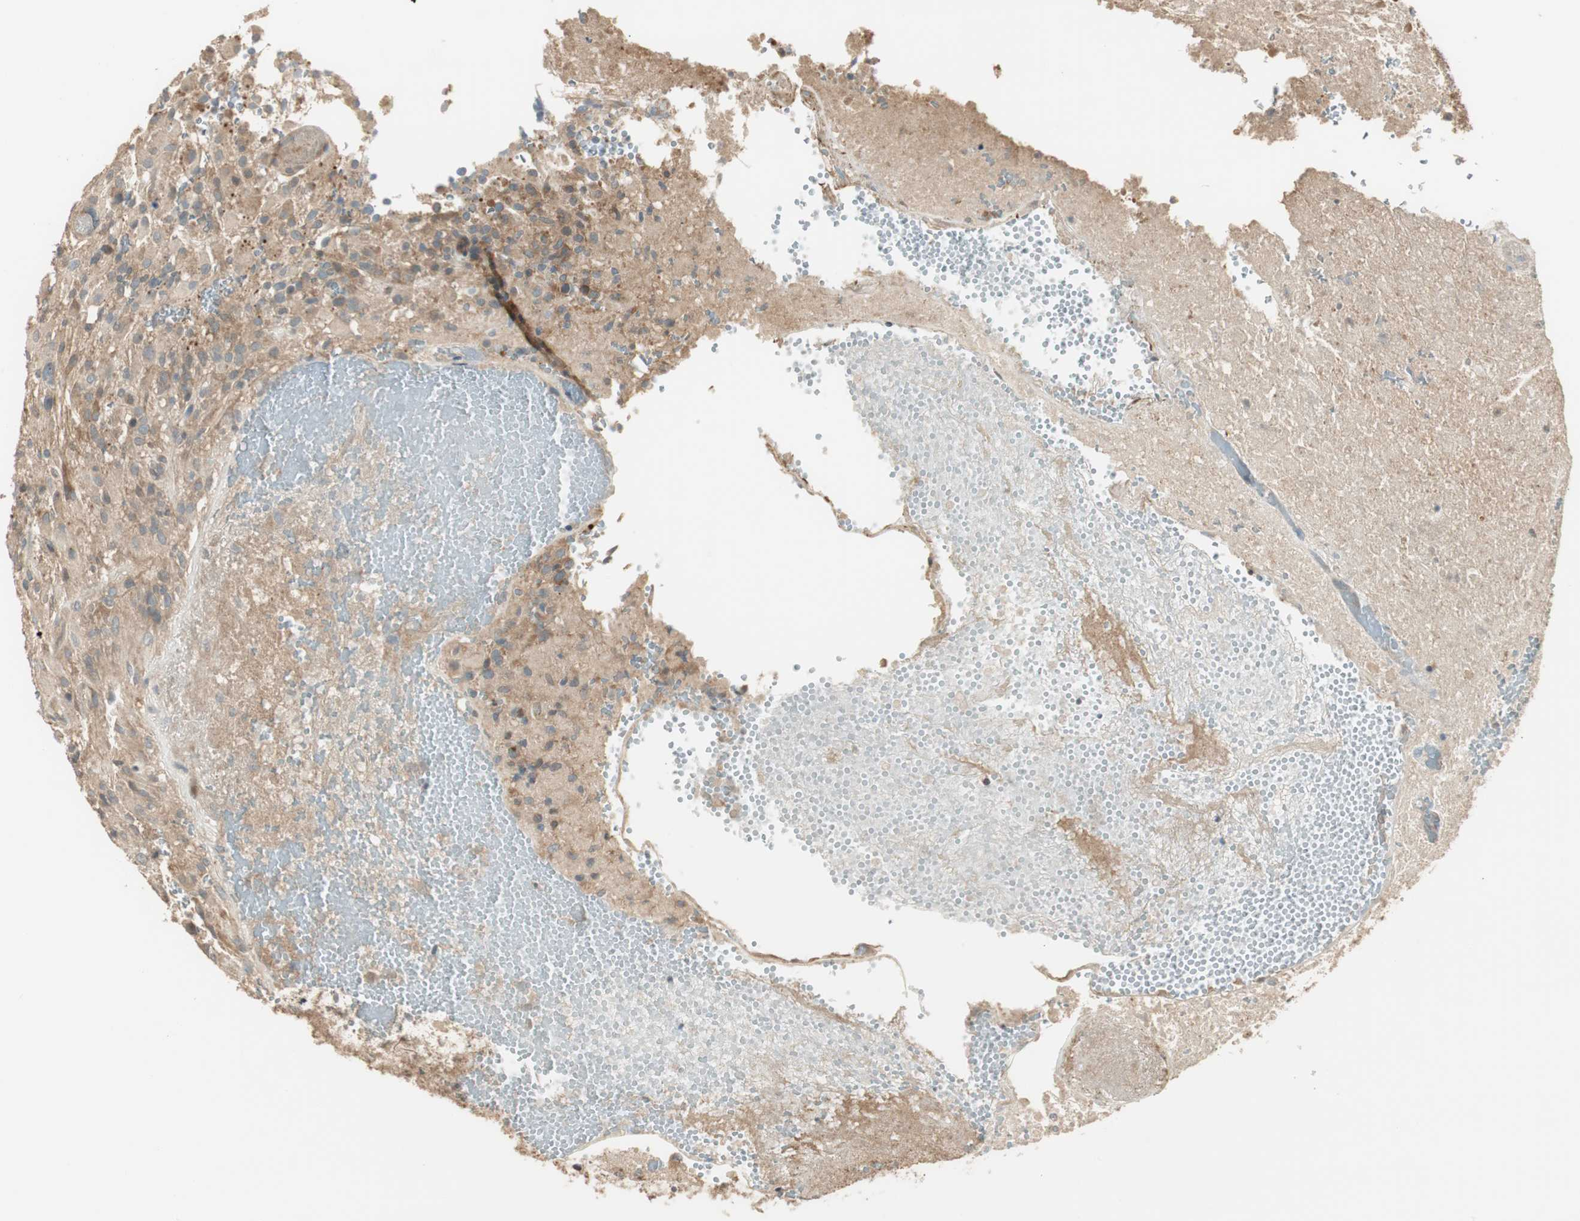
{"staining": {"intensity": "negative", "quantity": "none", "location": "none"}, "tissue": "glioma", "cell_type": "Tumor cells", "image_type": "cancer", "snomed": [{"axis": "morphology", "description": "Glioma, malignant, High grade"}, {"axis": "topography", "description": "Brain"}], "caption": "Immunohistochemical staining of human glioma reveals no significant expression in tumor cells. The staining was performed using DAB to visualize the protein expression in brown, while the nuclei were stained in blue with hematoxylin (Magnification: 20x).", "gene": "PFDN5", "patient": {"sex": "male", "age": 71}}